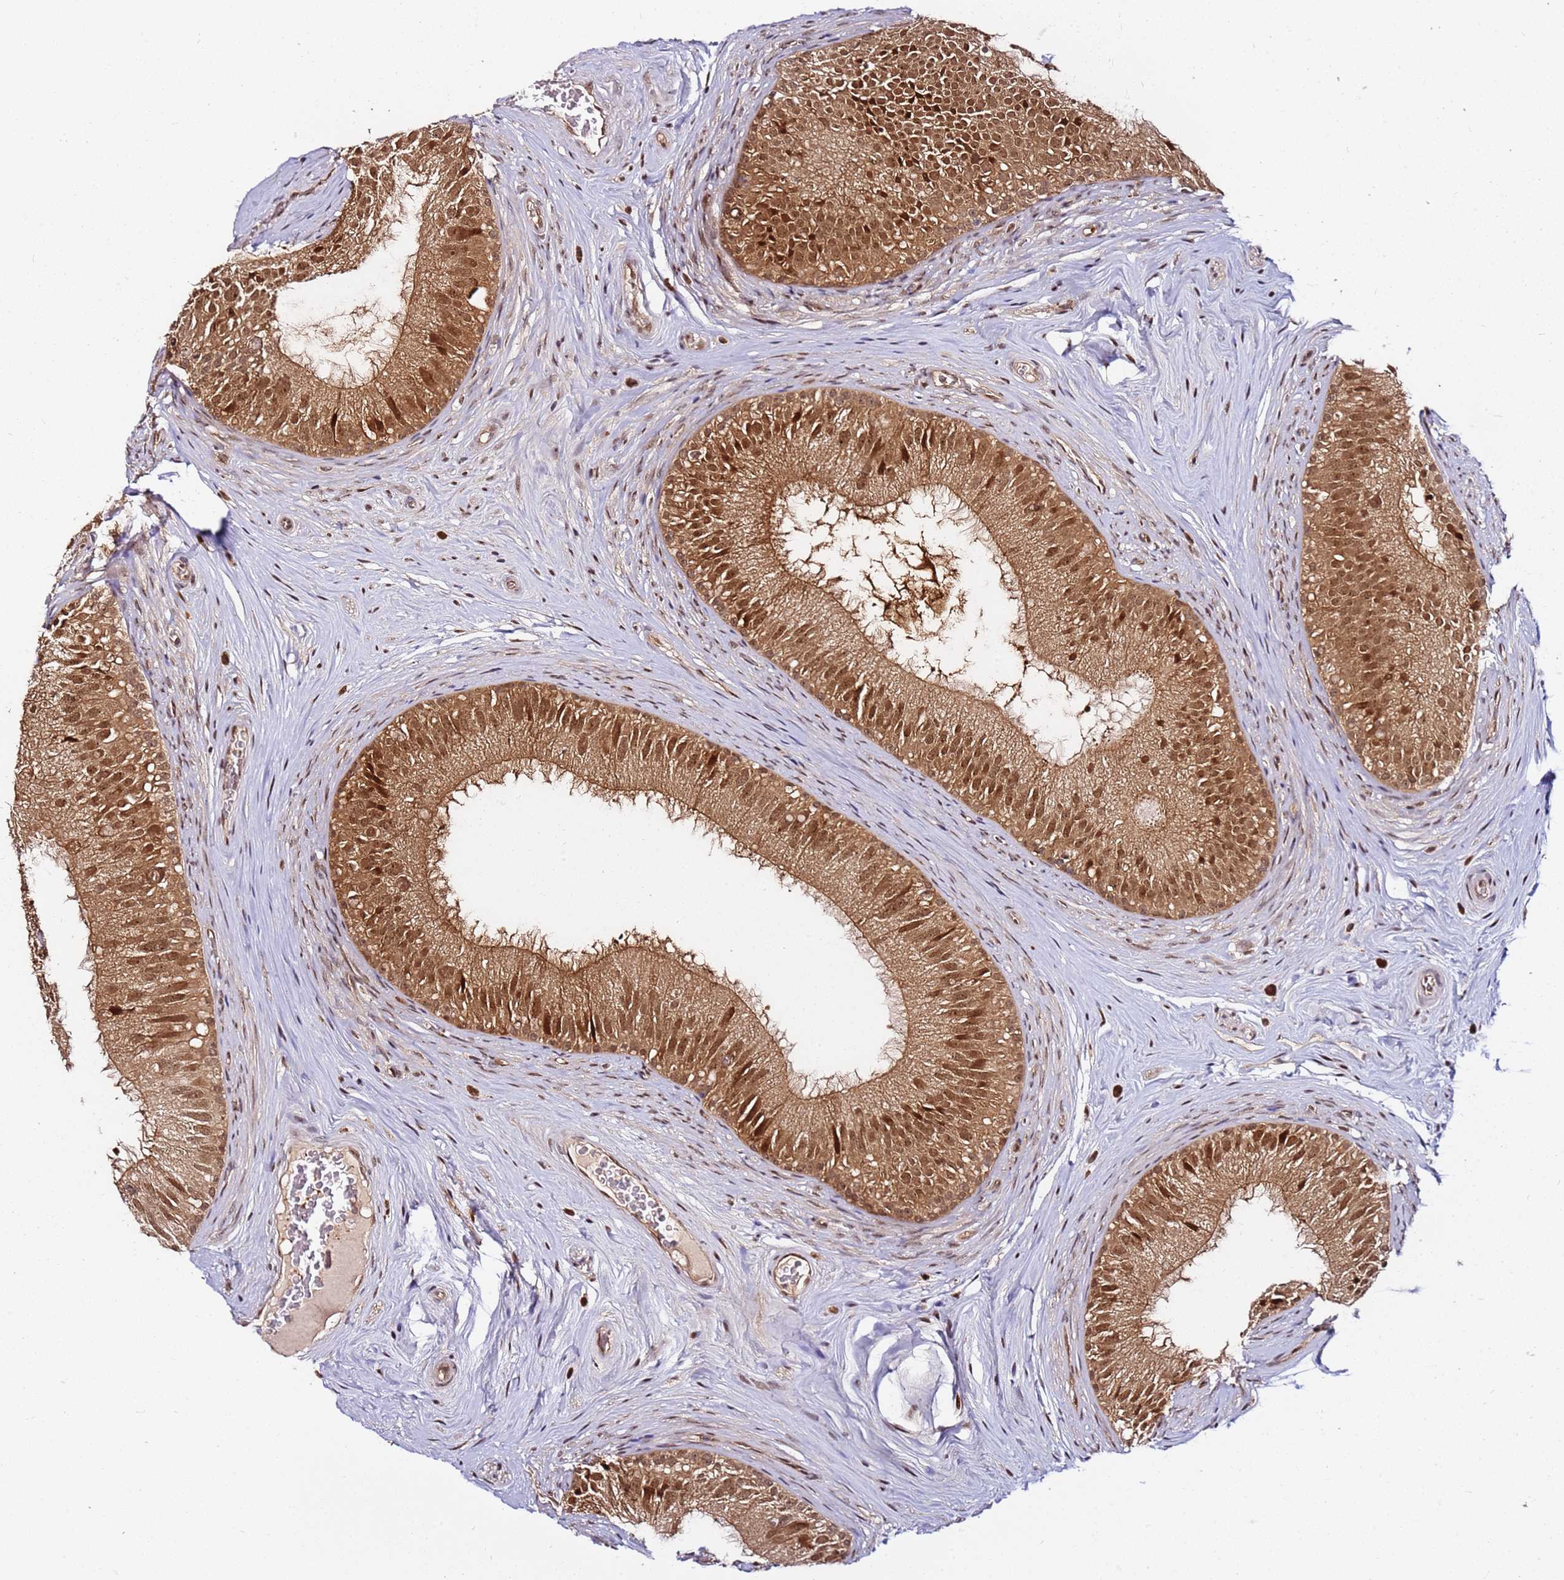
{"staining": {"intensity": "moderate", "quantity": ">75%", "location": "cytoplasmic/membranous,nuclear"}, "tissue": "epididymis", "cell_type": "Glandular cells", "image_type": "normal", "snomed": [{"axis": "morphology", "description": "Normal tissue, NOS"}, {"axis": "topography", "description": "Epididymis"}], "caption": "Normal epididymis exhibits moderate cytoplasmic/membranous,nuclear expression in about >75% of glandular cells.", "gene": "RGS18", "patient": {"sex": "male", "age": 34}}